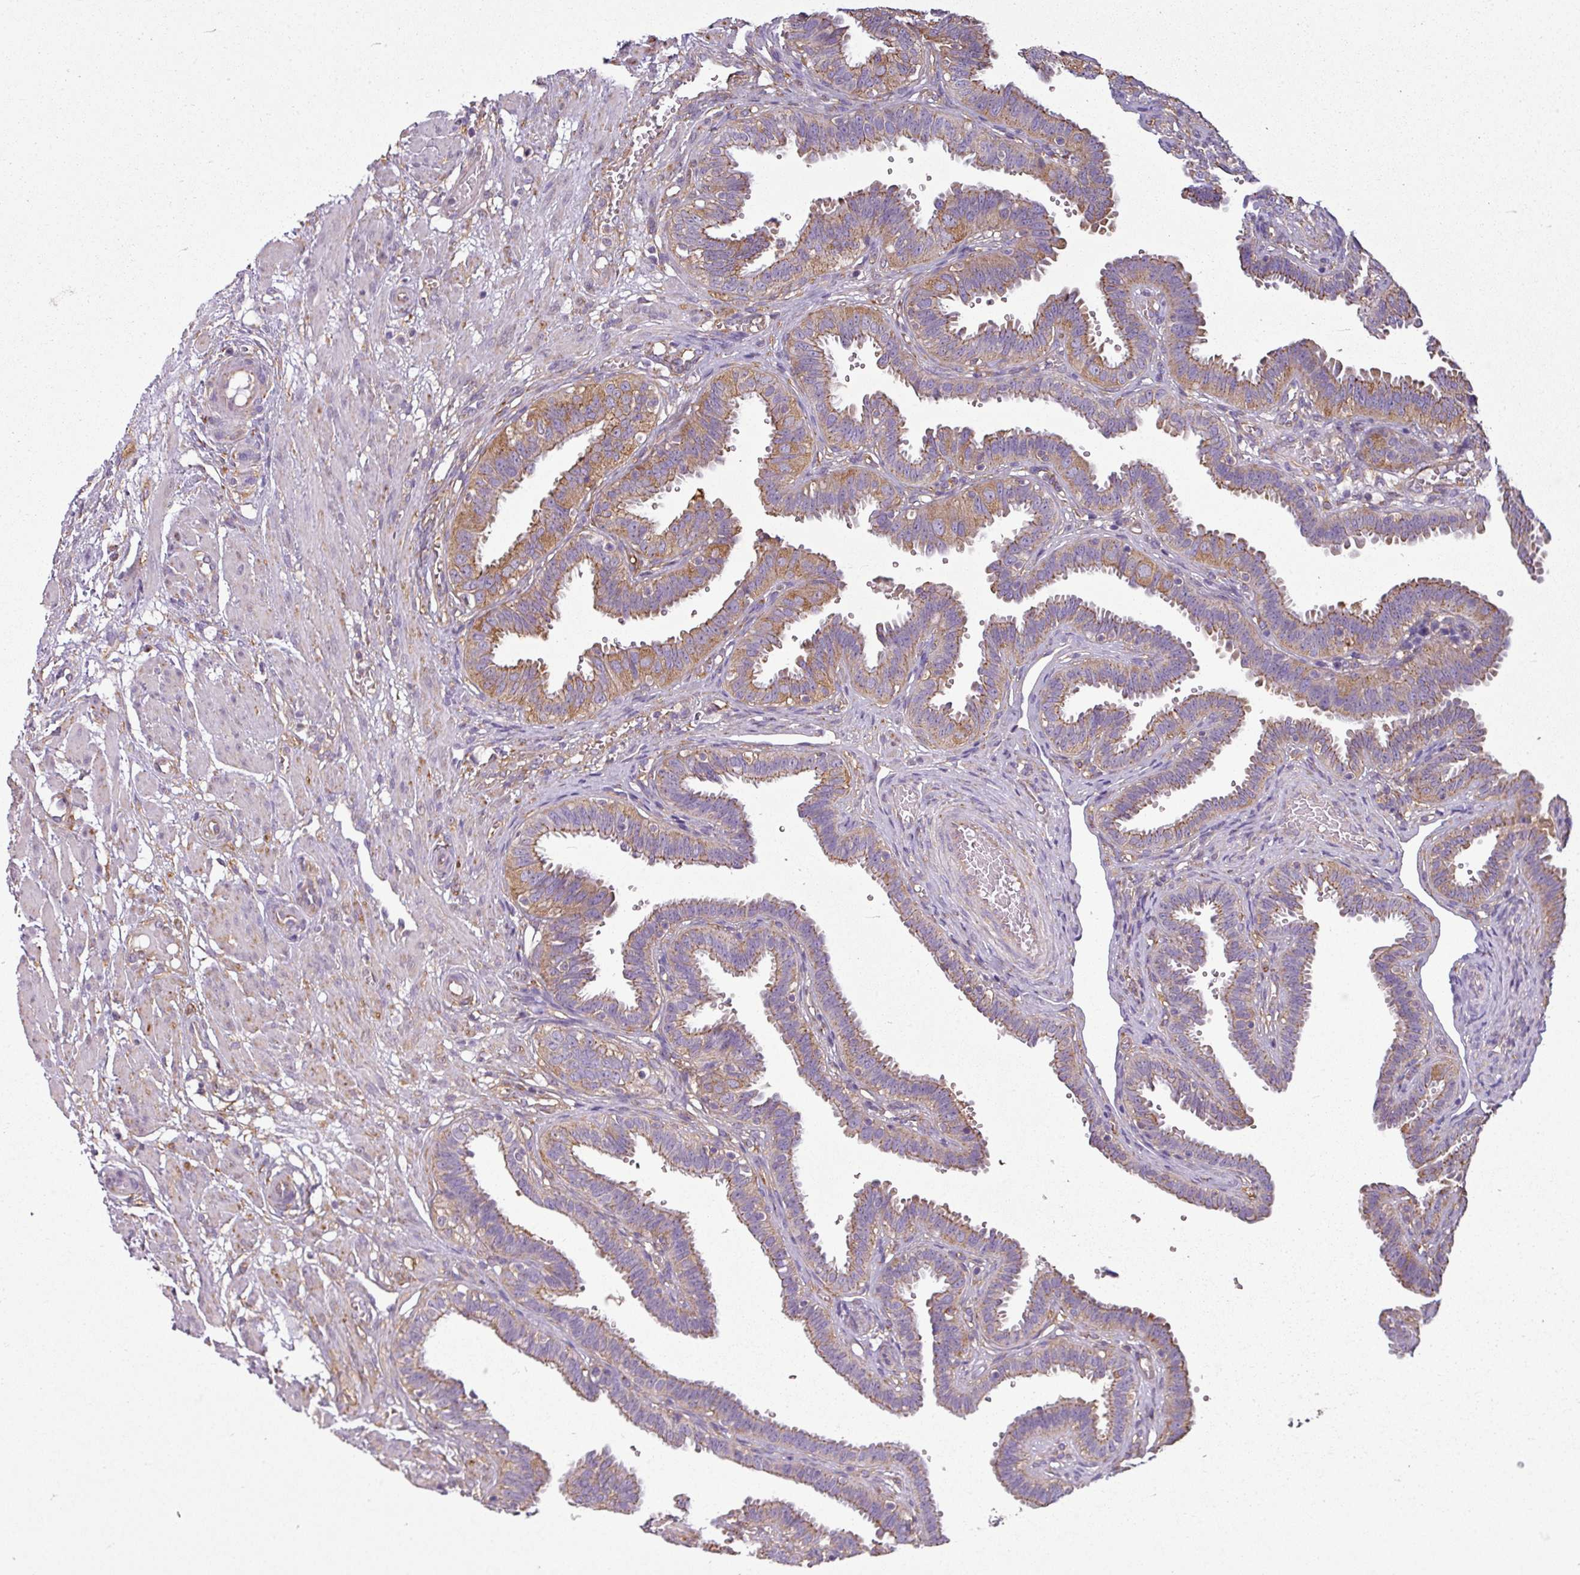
{"staining": {"intensity": "moderate", "quantity": "25%-75%", "location": "cytoplasmic/membranous"}, "tissue": "fallopian tube", "cell_type": "Glandular cells", "image_type": "normal", "snomed": [{"axis": "morphology", "description": "Normal tissue, NOS"}, {"axis": "topography", "description": "Fallopian tube"}], "caption": "Immunohistochemistry micrograph of benign fallopian tube stained for a protein (brown), which displays medium levels of moderate cytoplasmic/membranous expression in approximately 25%-75% of glandular cells.", "gene": "XNDC1N", "patient": {"sex": "female", "age": 37}}